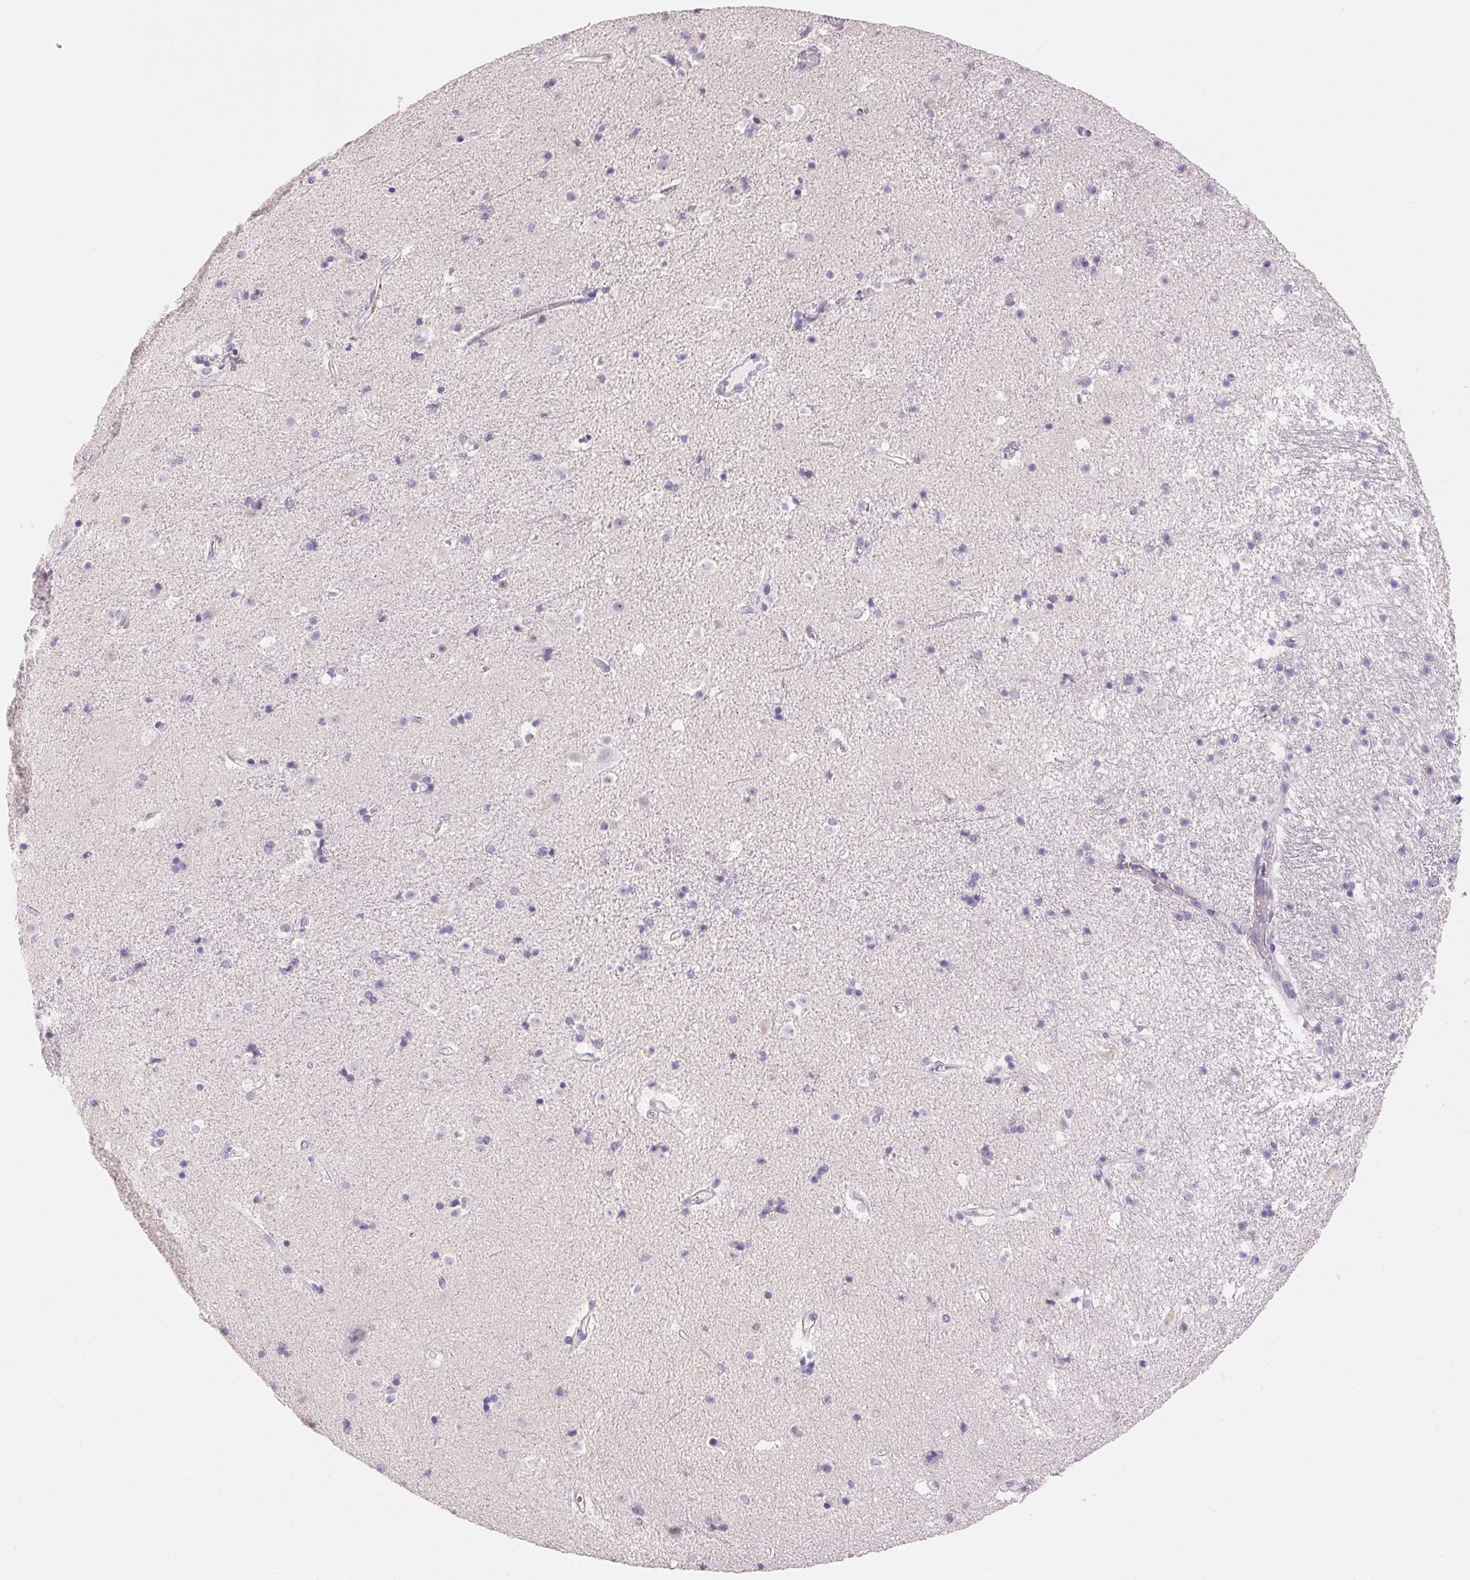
{"staining": {"intensity": "negative", "quantity": "none", "location": "none"}, "tissue": "caudate", "cell_type": "Glial cells", "image_type": "normal", "snomed": [{"axis": "morphology", "description": "Normal tissue, NOS"}, {"axis": "topography", "description": "Lateral ventricle wall"}], "caption": "This is an immunohistochemistry photomicrograph of benign caudate. There is no staining in glial cells.", "gene": "BPIFB2", "patient": {"sex": "female", "age": 71}}